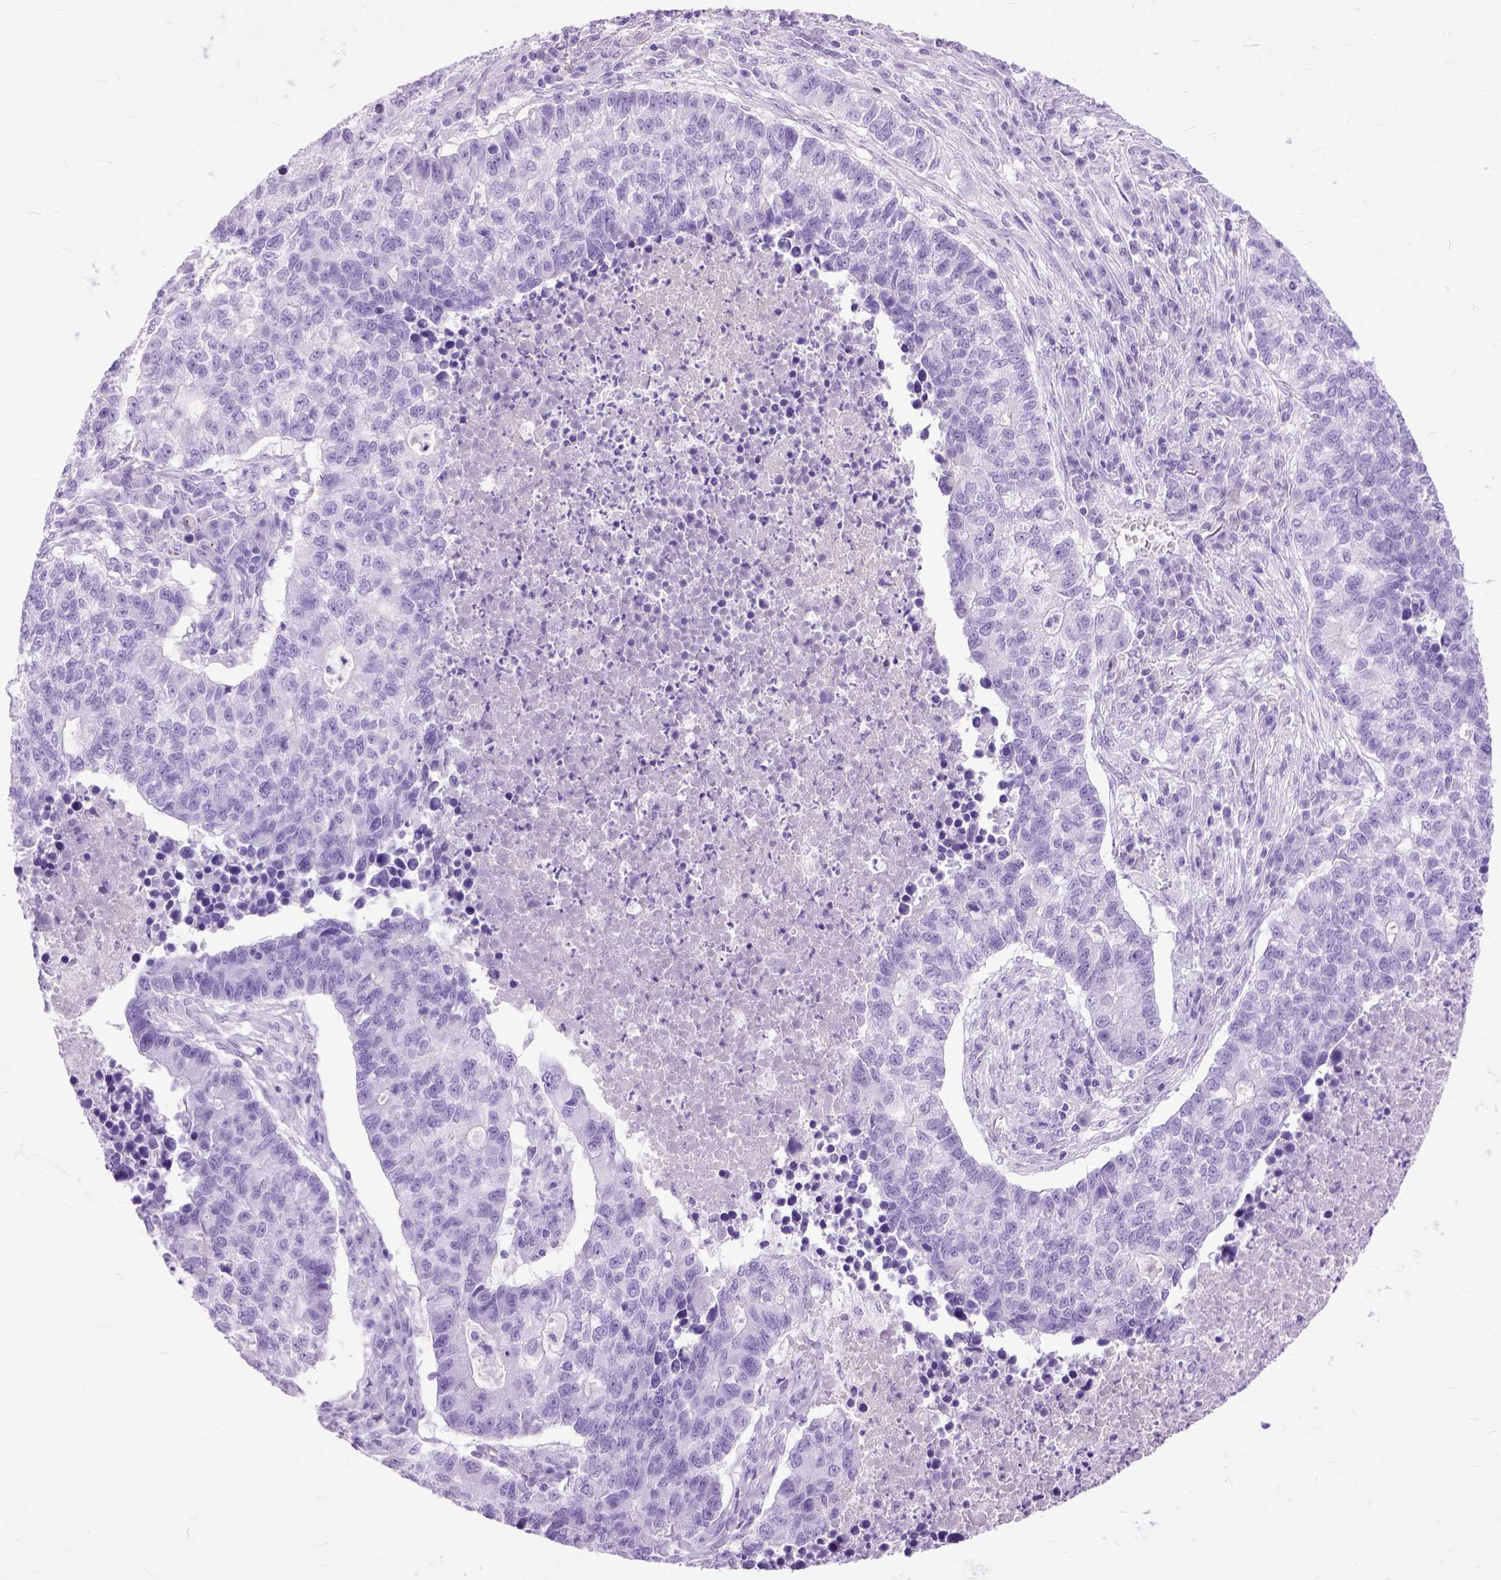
{"staining": {"intensity": "negative", "quantity": "none", "location": "none"}, "tissue": "lung cancer", "cell_type": "Tumor cells", "image_type": "cancer", "snomed": [{"axis": "morphology", "description": "Adenocarcinoma, NOS"}, {"axis": "topography", "description": "Lung"}], "caption": "Immunohistochemistry of lung cancer shows no positivity in tumor cells.", "gene": "GNGT1", "patient": {"sex": "male", "age": 57}}